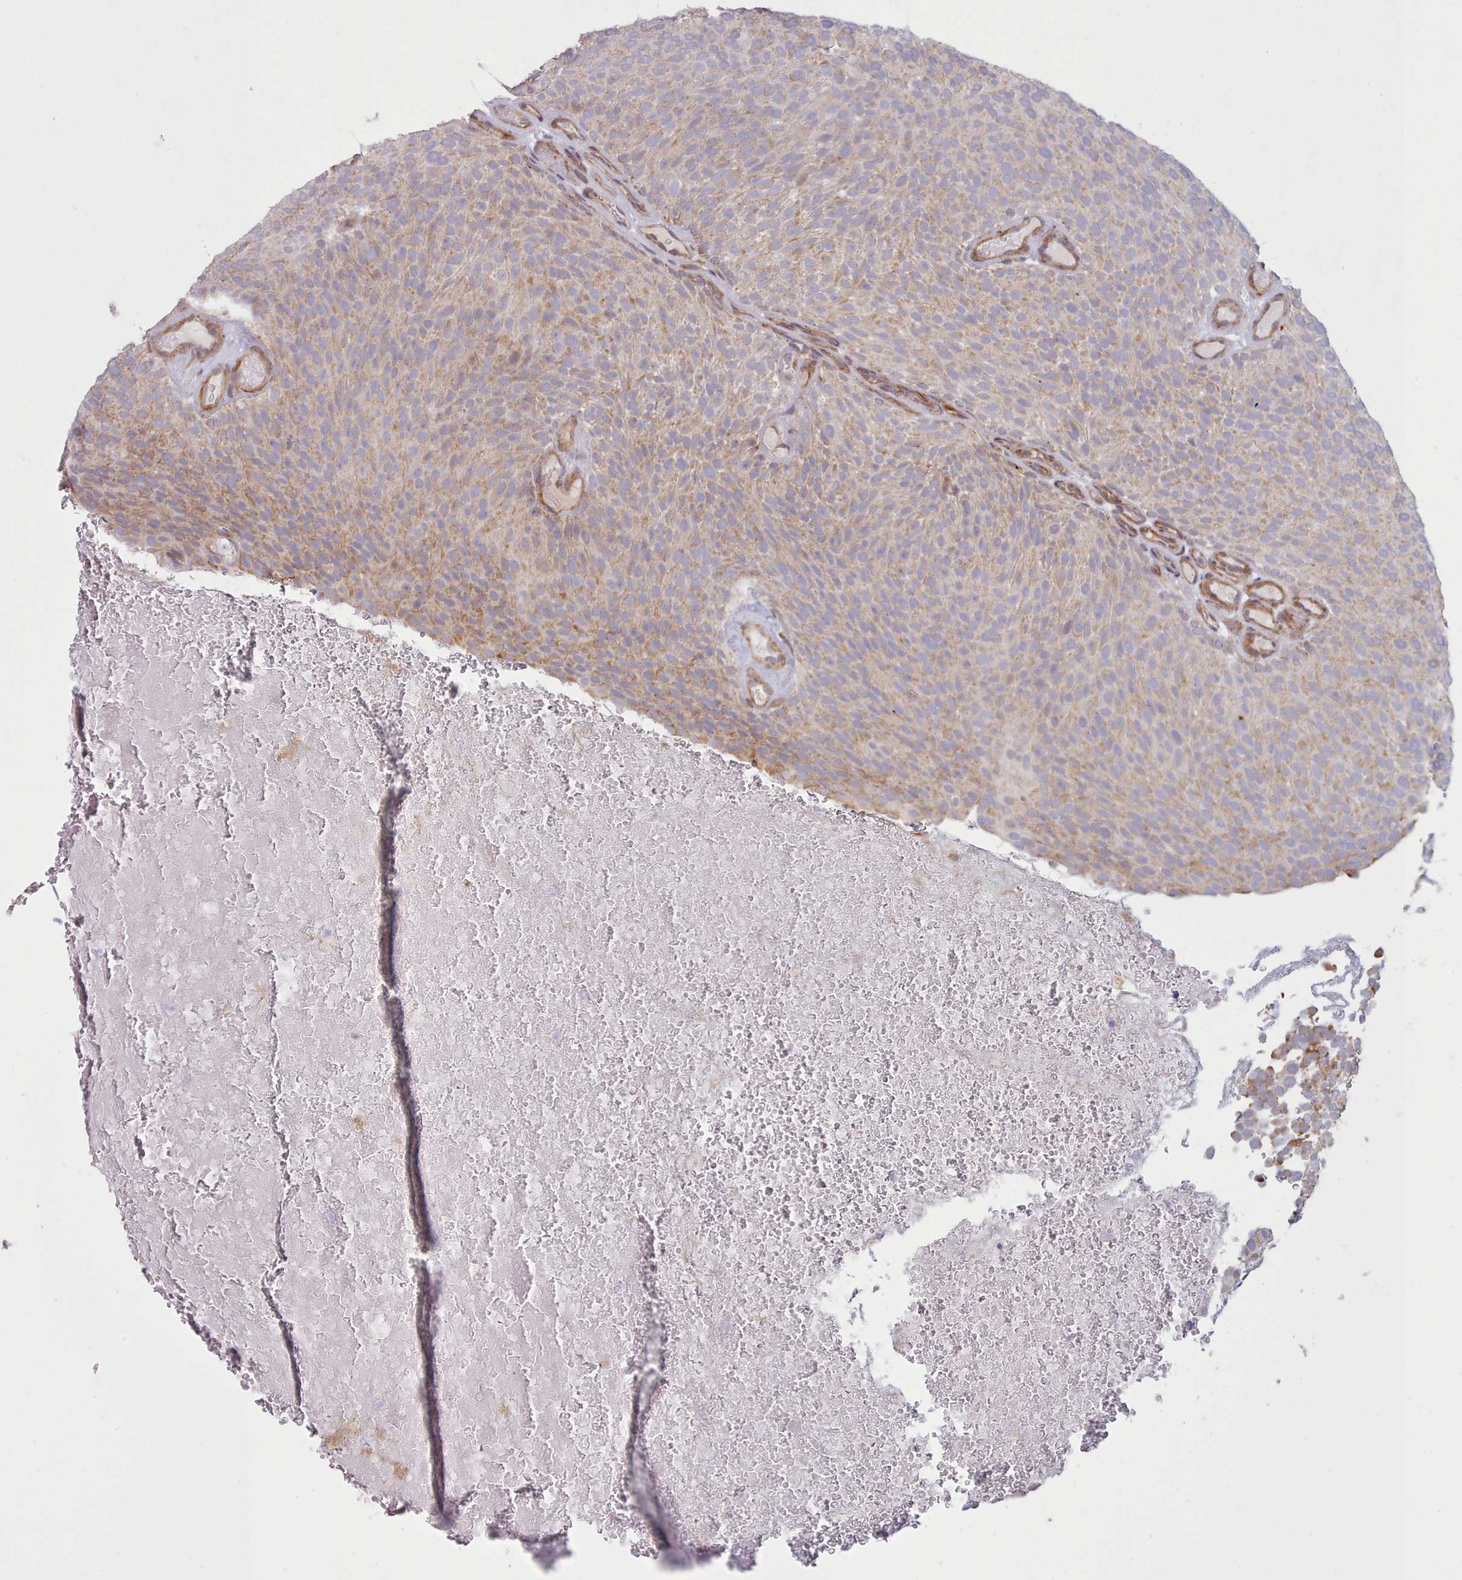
{"staining": {"intensity": "moderate", "quantity": "25%-75%", "location": "cytoplasmic/membranous"}, "tissue": "urothelial cancer", "cell_type": "Tumor cells", "image_type": "cancer", "snomed": [{"axis": "morphology", "description": "Urothelial carcinoma, Low grade"}, {"axis": "topography", "description": "Urinary bladder"}], "caption": "Protein positivity by immunohistochemistry (IHC) reveals moderate cytoplasmic/membranous staining in about 25%-75% of tumor cells in urothelial carcinoma (low-grade). Nuclei are stained in blue.", "gene": "MRPL21", "patient": {"sex": "male", "age": 78}}